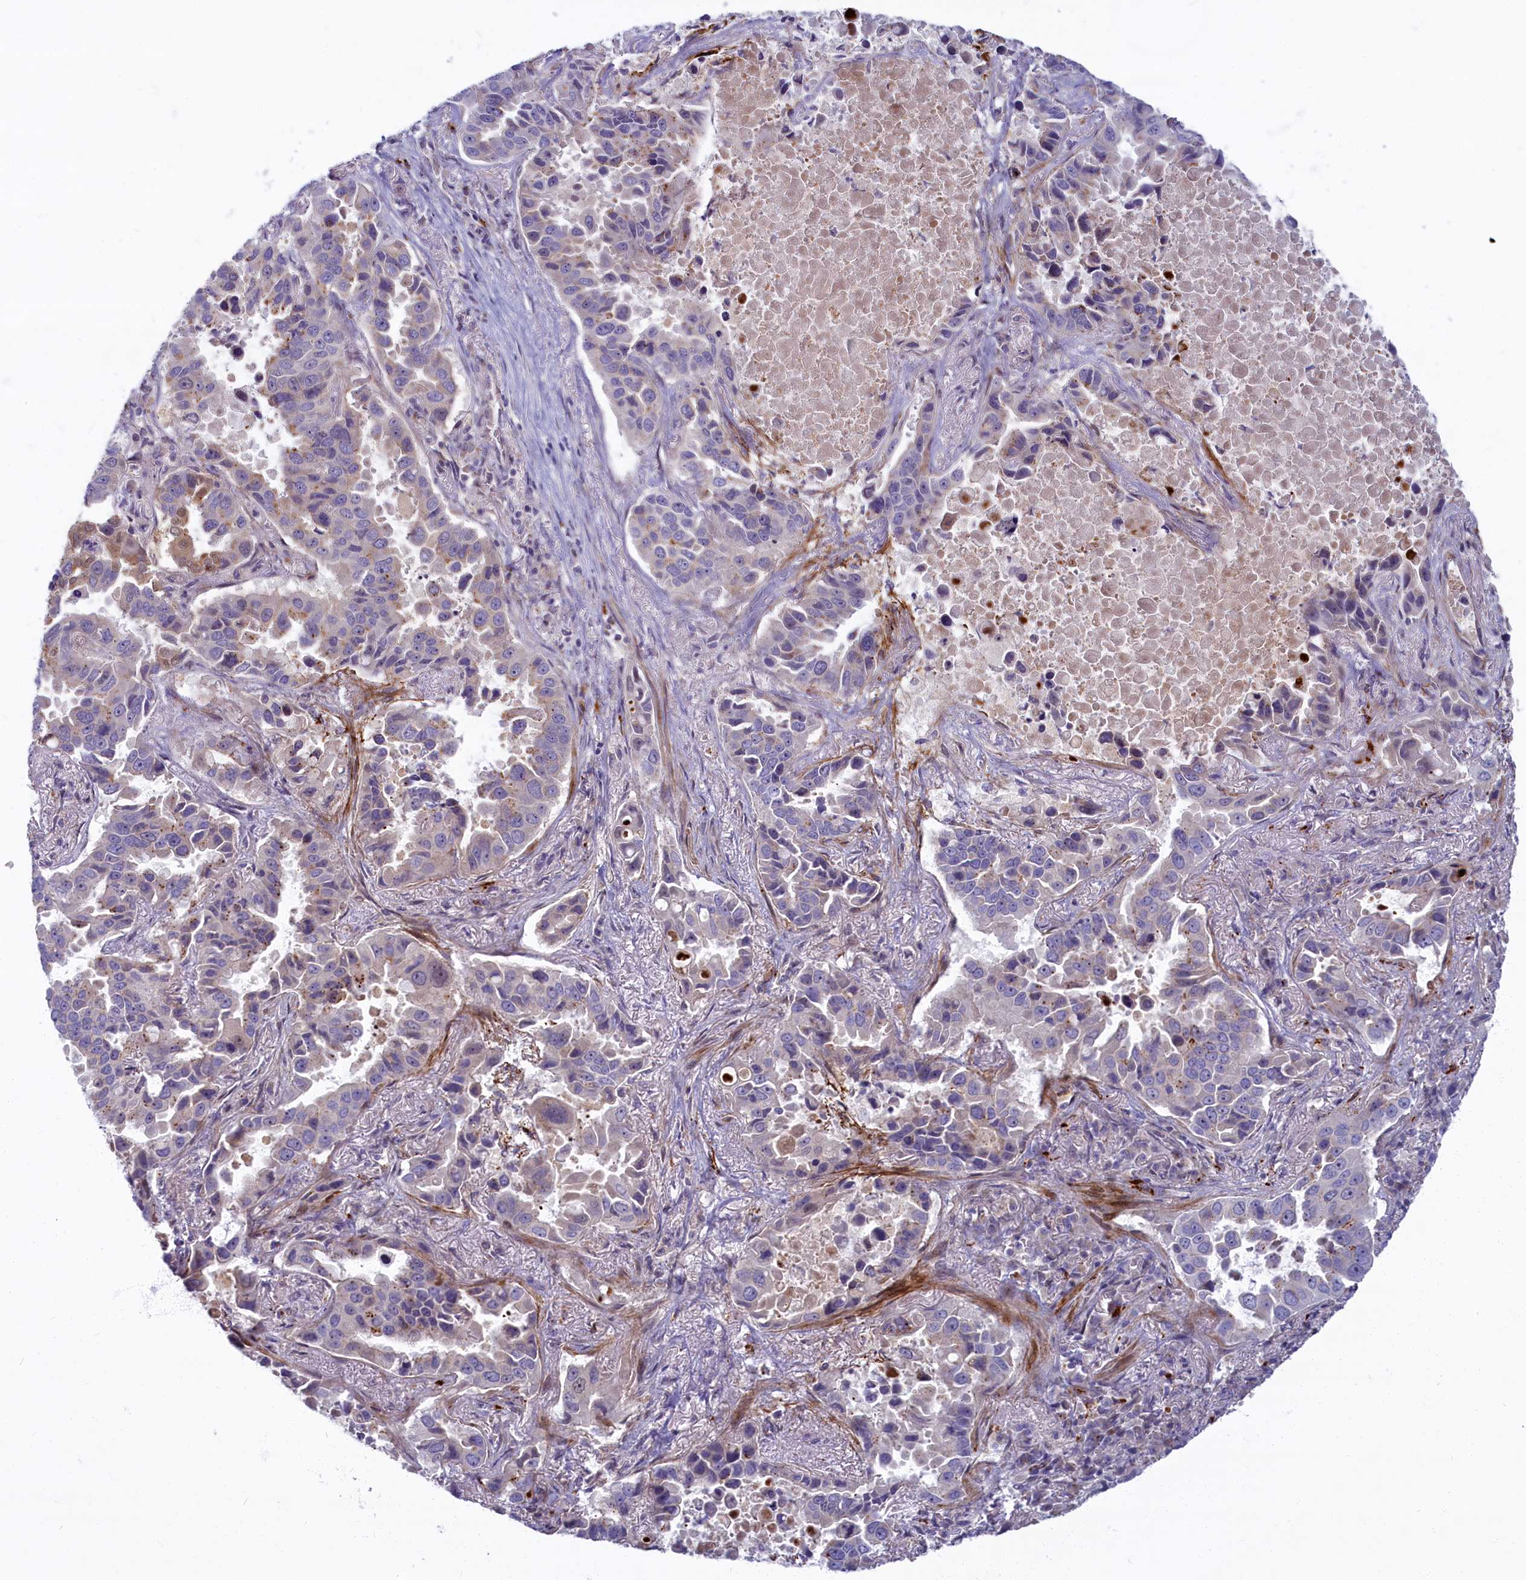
{"staining": {"intensity": "moderate", "quantity": "25%-75%", "location": "cytoplasmic/membranous,nuclear"}, "tissue": "lung cancer", "cell_type": "Tumor cells", "image_type": "cancer", "snomed": [{"axis": "morphology", "description": "Adenocarcinoma, NOS"}, {"axis": "topography", "description": "Lung"}], "caption": "Immunohistochemical staining of human lung adenocarcinoma shows moderate cytoplasmic/membranous and nuclear protein staining in approximately 25%-75% of tumor cells.", "gene": "FCSK", "patient": {"sex": "male", "age": 64}}